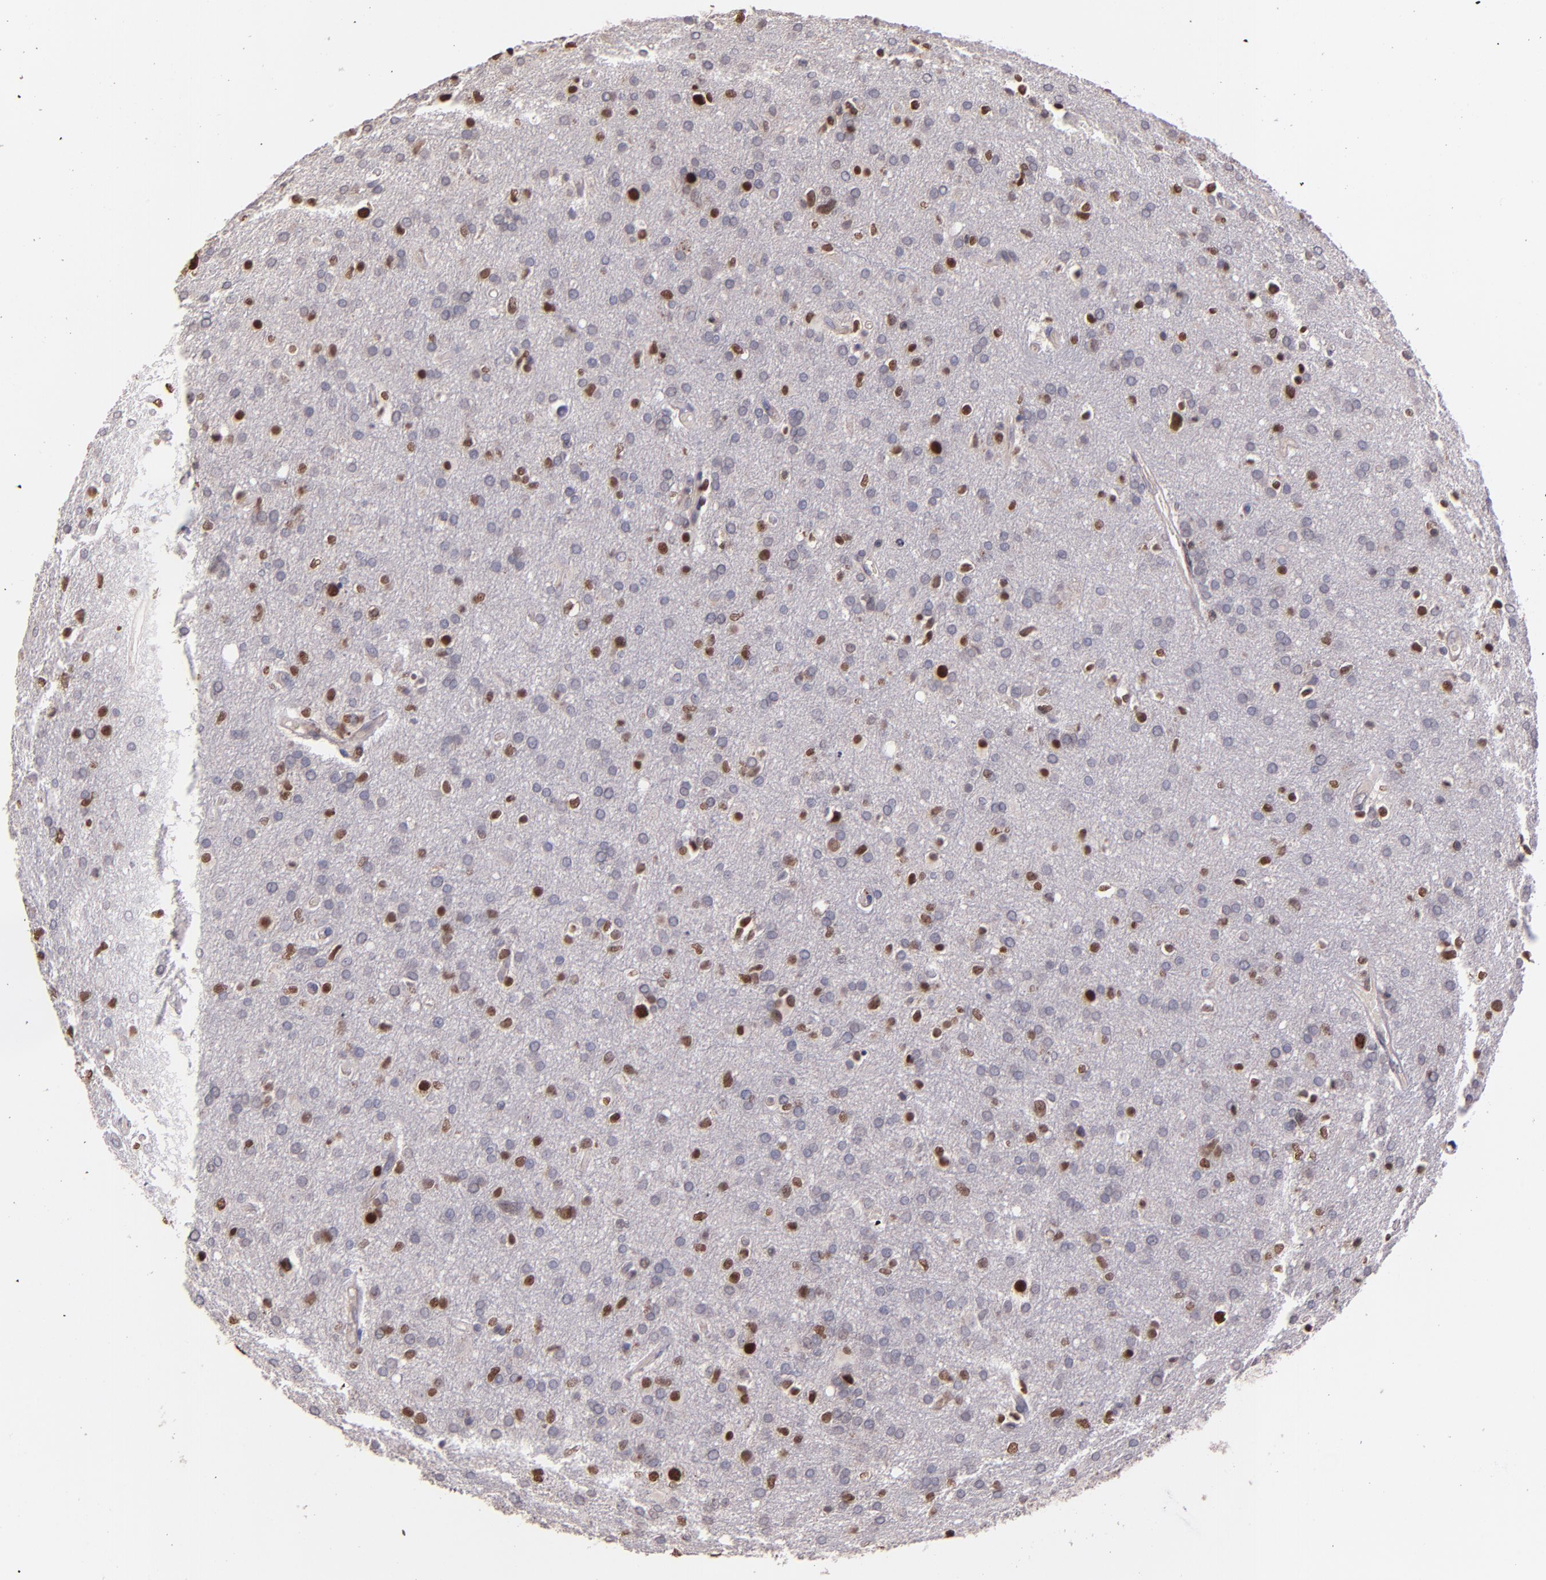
{"staining": {"intensity": "moderate", "quantity": ">75%", "location": "nuclear"}, "tissue": "glioma", "cell_type": "Tumor cells", "image_type": "cancer", "snomed": [{"axis": "morphology", "description": "Glioma, malignant, High grade"}, {"axis": "topography", "description": "Brain"}], "caption": "Immunohistochemical staining of high-grade glioma (malignant) shows medium levels of moderate nuclear staining in about >75% of tumor cells.", "gene": "NUP62CL", "patient": {"sex": "male", "age": 33}}